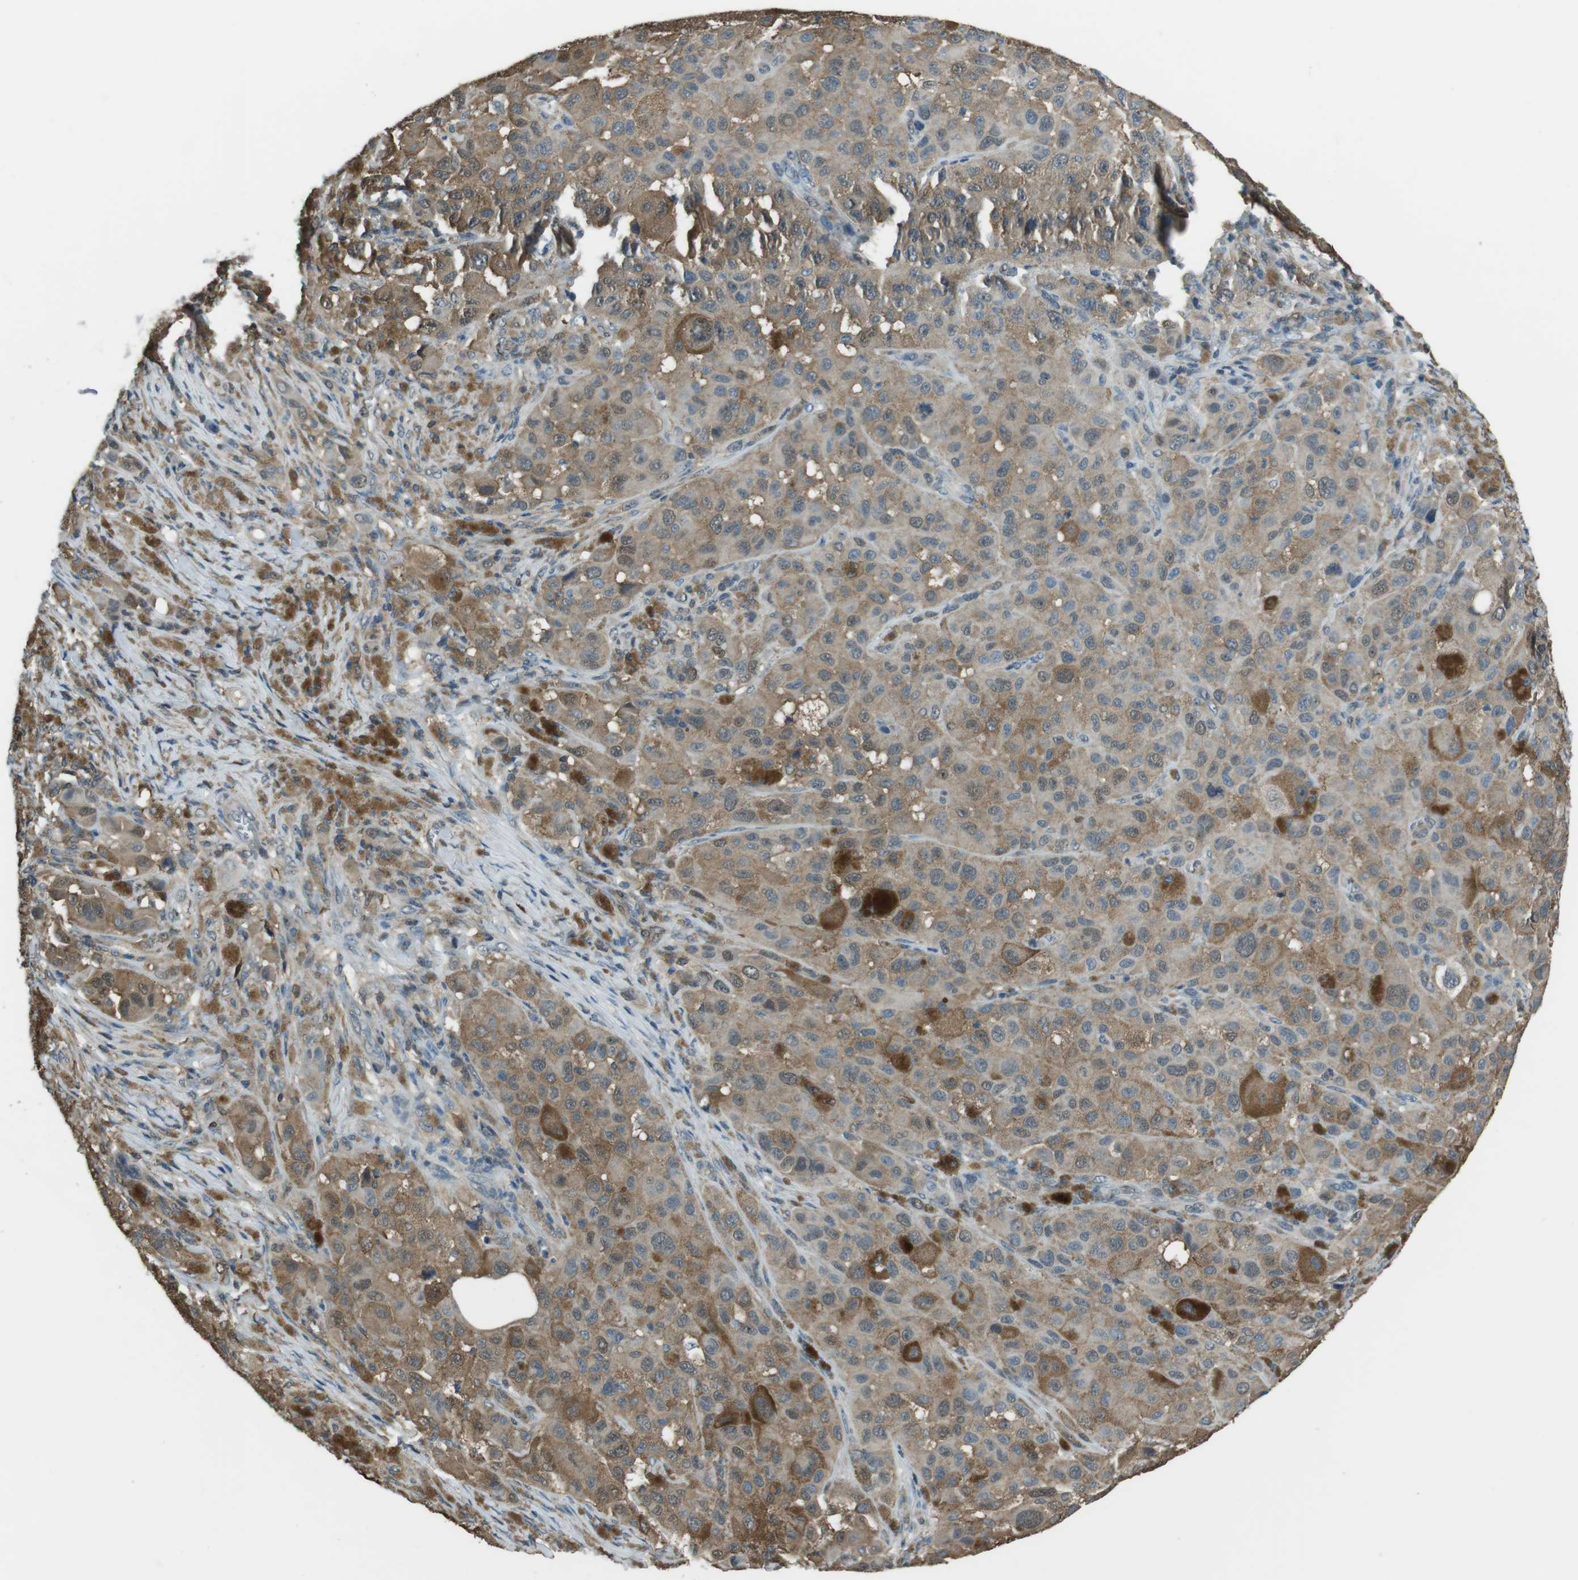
{"staining": {"intensity": "moderate", "quantity": ">75%", "location": "cytoplasmic/membranous,nuclear"}, "tissue": "melanoma", "cell_type": "Tumor cells", "image_type": "cancer", "snomed": [{"axis": "morphology", "description": "Malignant melanoma, NOS"}, {"axis": "topography", "description": "Skin"}], "caption": "Melanoma was stained to show a protein in brown. There is medium levels of moderate cytoplasmic/membranous and nuclear positivity in approximately >75% of tumor cells. (IHC, brightfield microscopy, high magnification).", "gene": "TWSG1", "patient": {"sex": "male", "age": 96}}